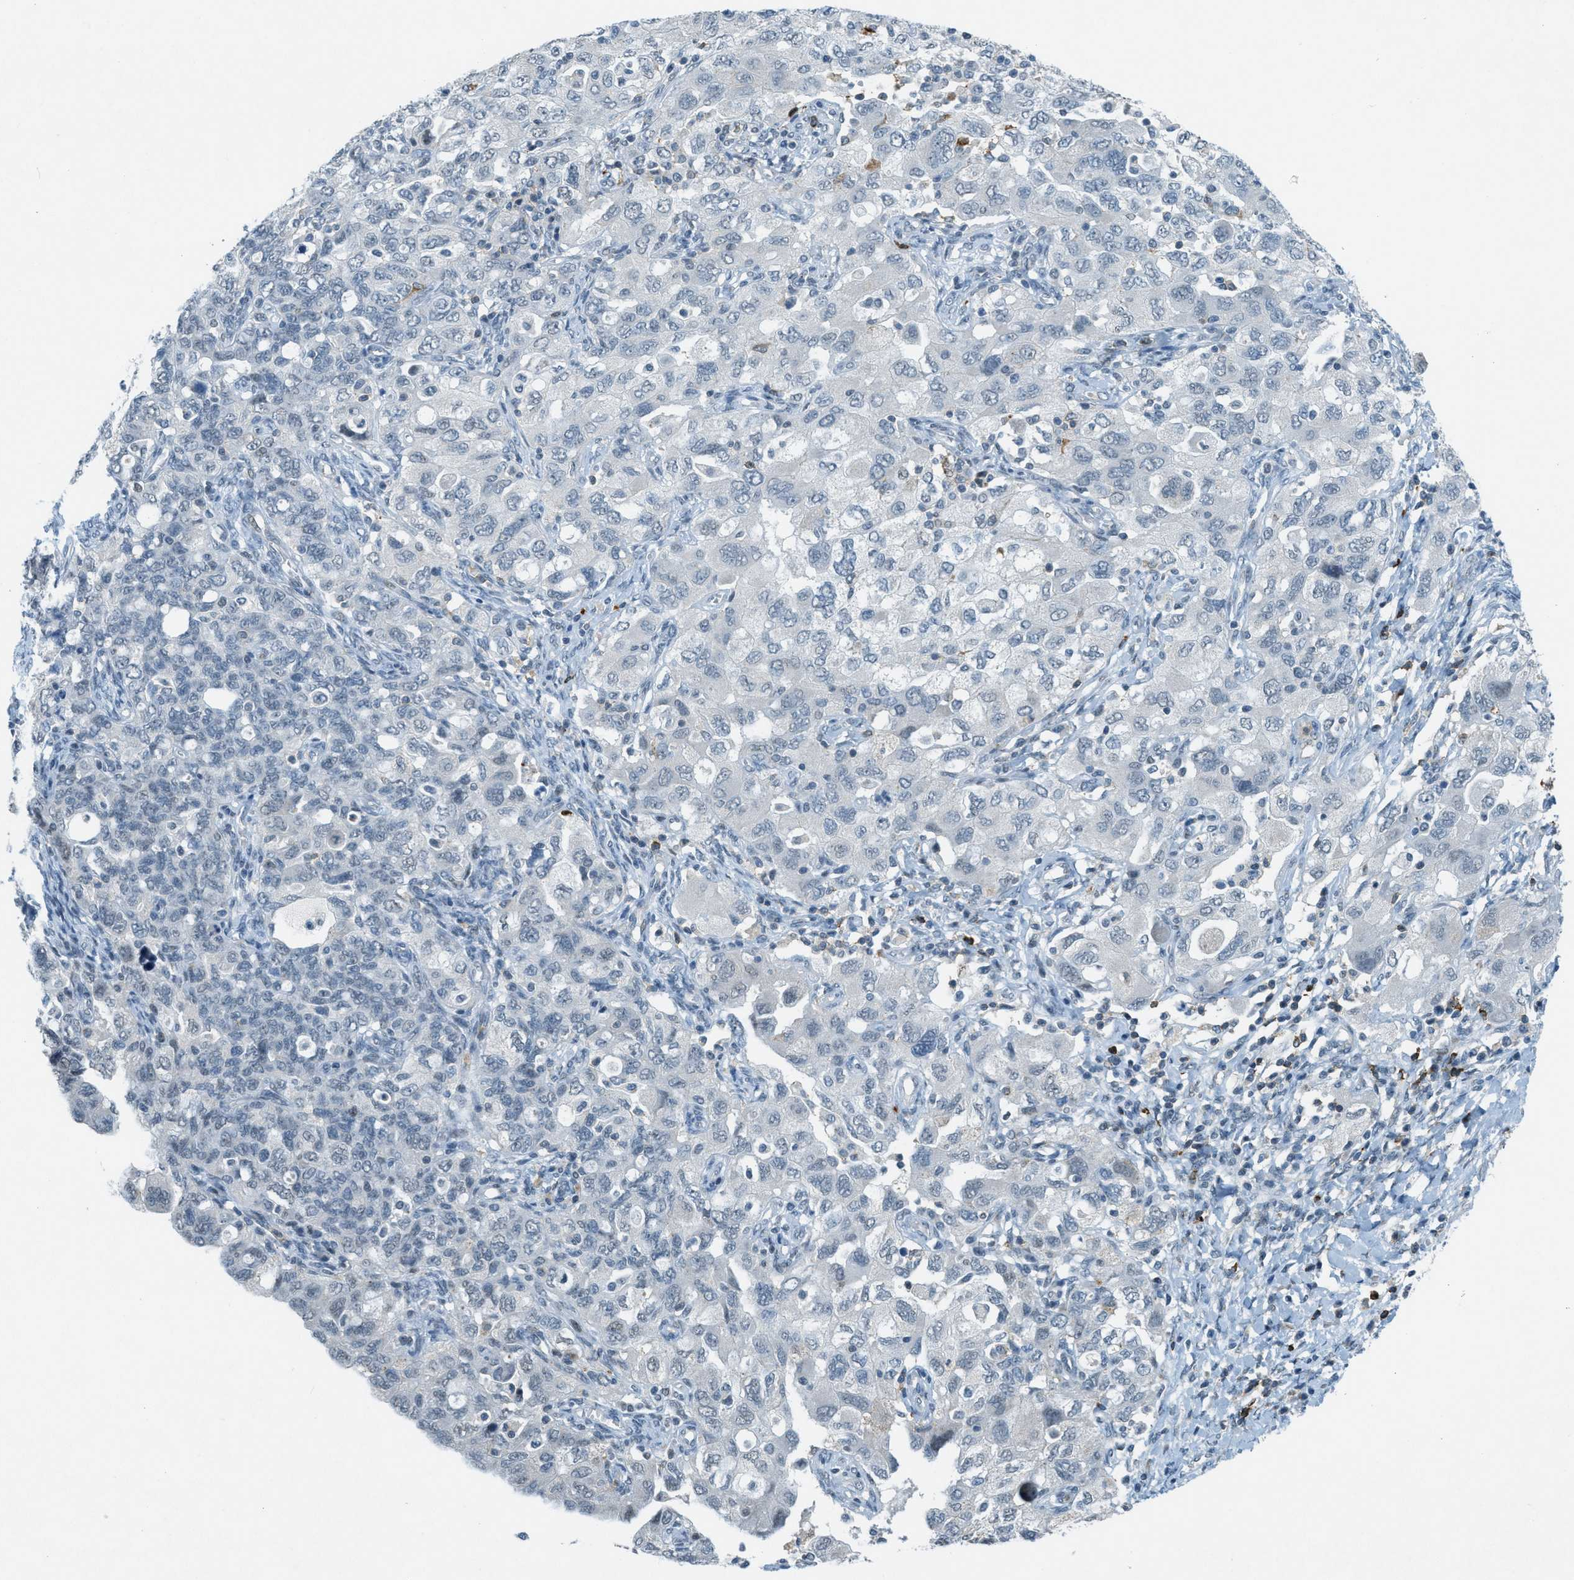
{"staining": {"intensity": "negative", "quantity": "none", "location": "none"}, "tissue": "ovarian cancer", "cell_type": "Tumor cells", "image_type": "cancer", "snomed": [{"axis": "morphology", "description": "Carcinoma, NOS"}, {"axis": "morphology", "description": "Cystadenocarcinoma, serous, NOS"}, {"axis": "topography", "description": "Ovary"}], "caption": "Immunohistochemistry photomicrograph of ovarian carcinoma stained for a protein (brown), which reveals no expression in tumor cells.", "gene": "FYN", "patient": {"sex": "female", "age": 69}}